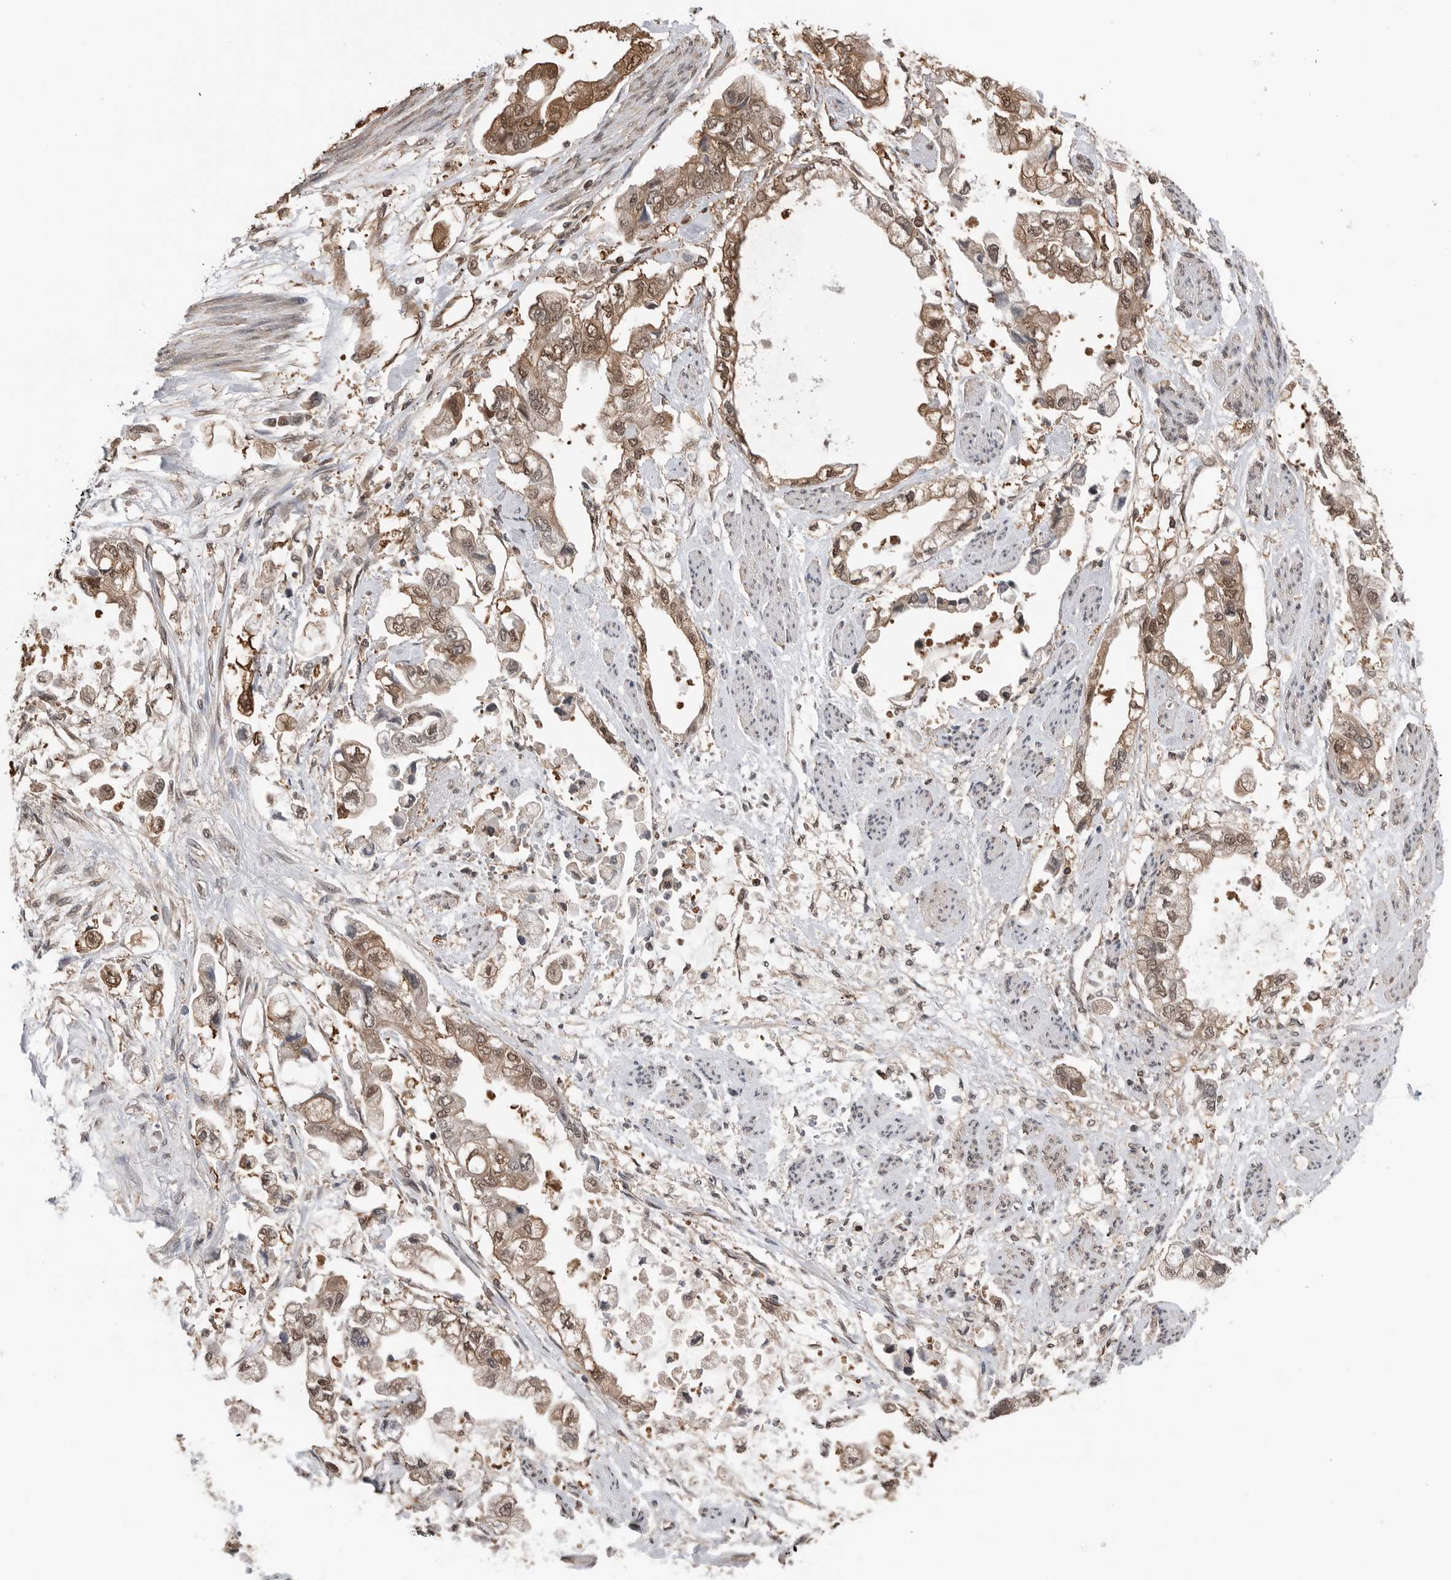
{"staining": {"intensity": "moderate", "quantity": ">75%", "location": "cytoplasmic/membranous,nuclear"}, "tissue": "stomach cancer", "cell_type": "Tumor cells", "image_type": "cancer", "snomed": [{"axis": "morphology", "description": "Adenocarcinoma, NOS"}, {"axis": "topography", "description": "Stomach"}], "caption": "DAB immunohistochemical staining of stomach cancer exhibits moderate cytoplasmic/membranous and nuclear protein positivity in about >75% of tumor cells.", "gene": "PEAK1", "patient": {"sex": "male", "age": 62}}